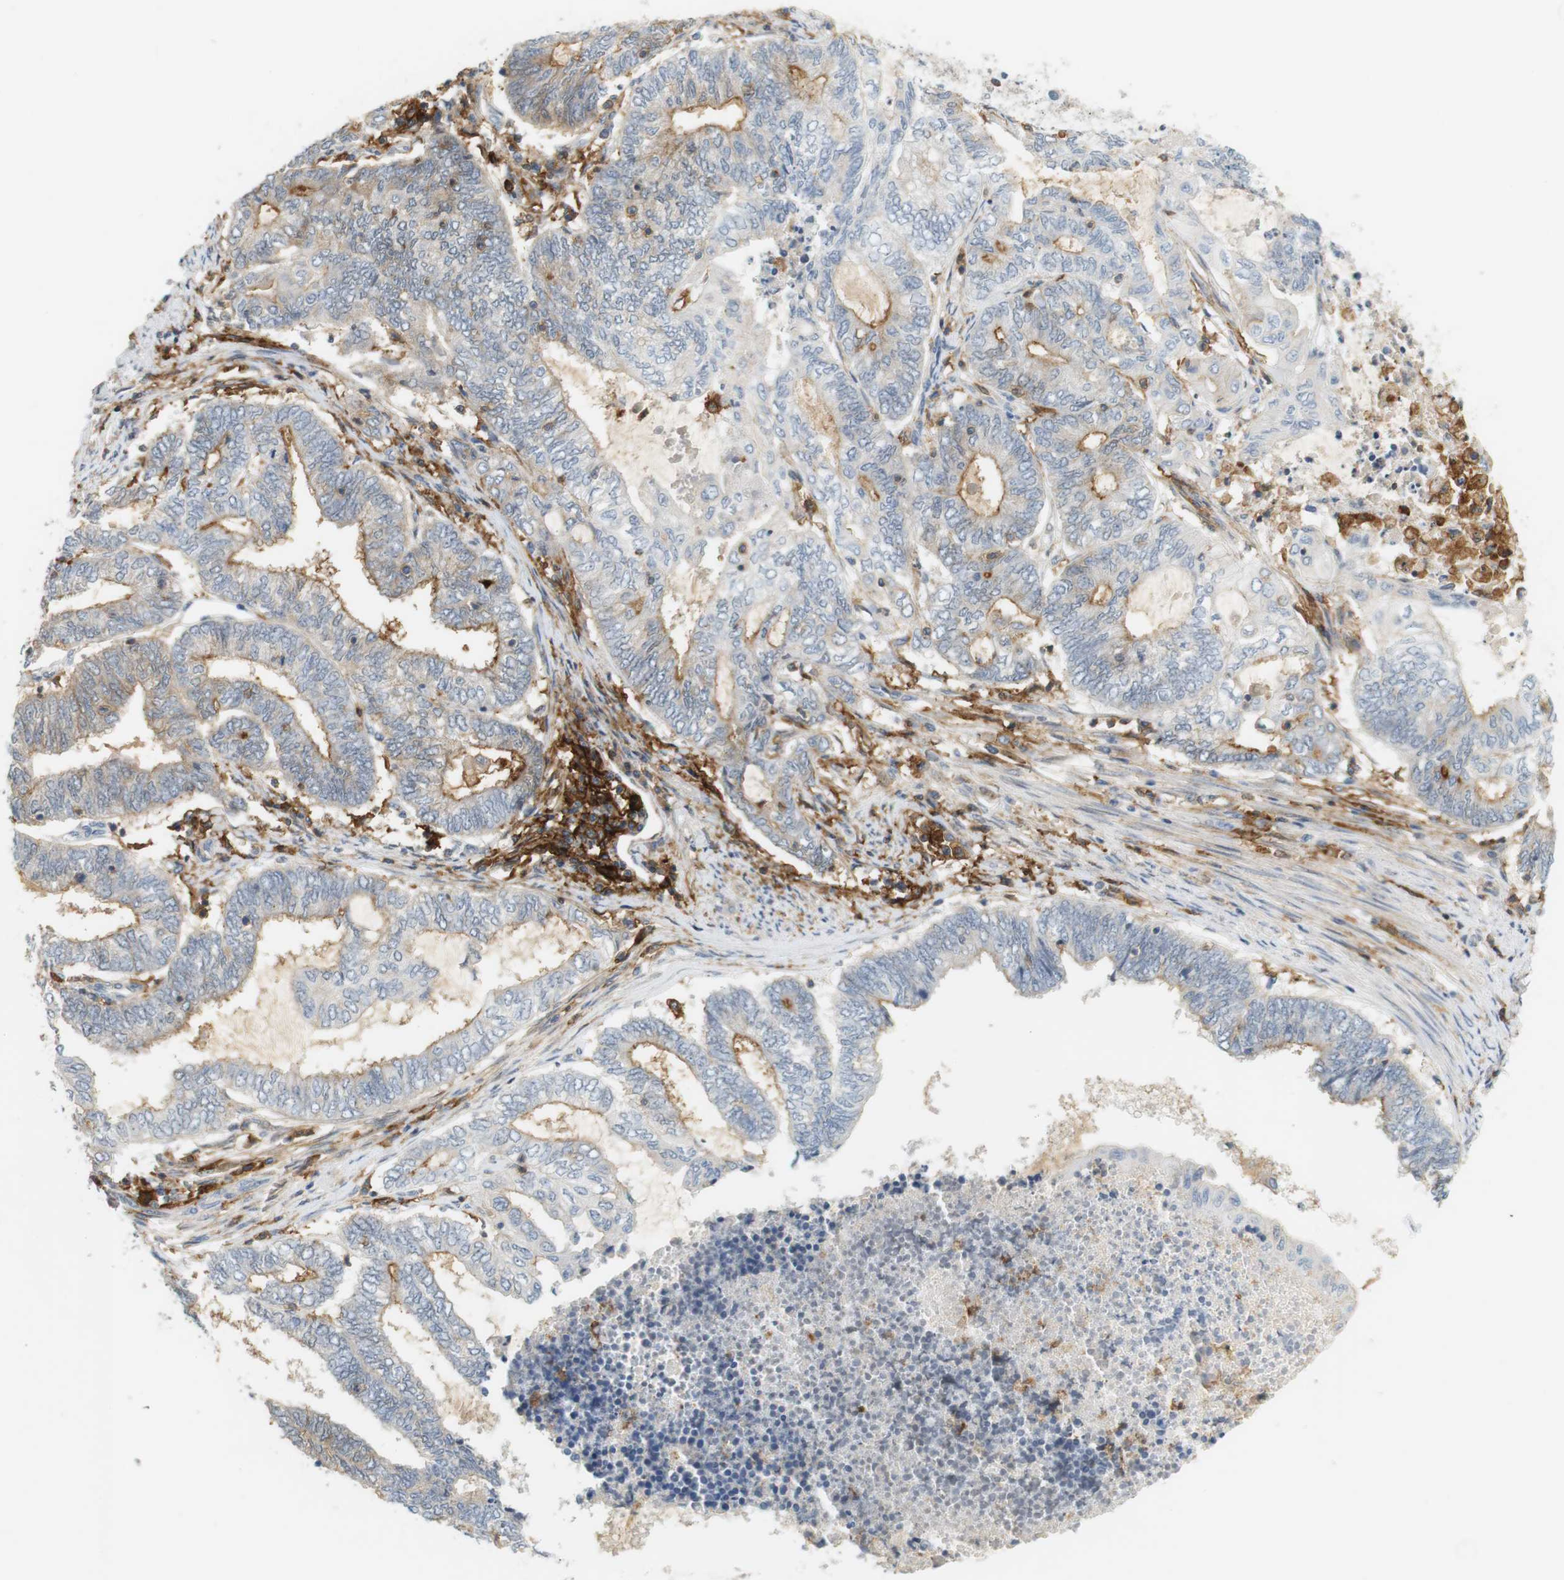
{"staining": {"intensity": "moderate", "quantity": "25%-75%", "location": "cytoplasmic/membranous"}, "tissue": "endometrial cancer", "cell_type": "Tumor cells", "image_type": "cancer", "snomed": [{"axis": "morphology", "description": "Adenocarcinoma, NOS"}, {"axis": "topography", "description": "Uterus"}, {"axis": "topography", "description": "Endometrium"}], "caption": "IHC histopathology image of adenocarcinoma (endometrial) stained for a protein (brown), which shows medium levels of moderate cytoplasmic/membranous positivity in approximately 25%-75% of tumor cells.", "gene": "SIRPA", "patient": {"sex": "female", "age": 70}}